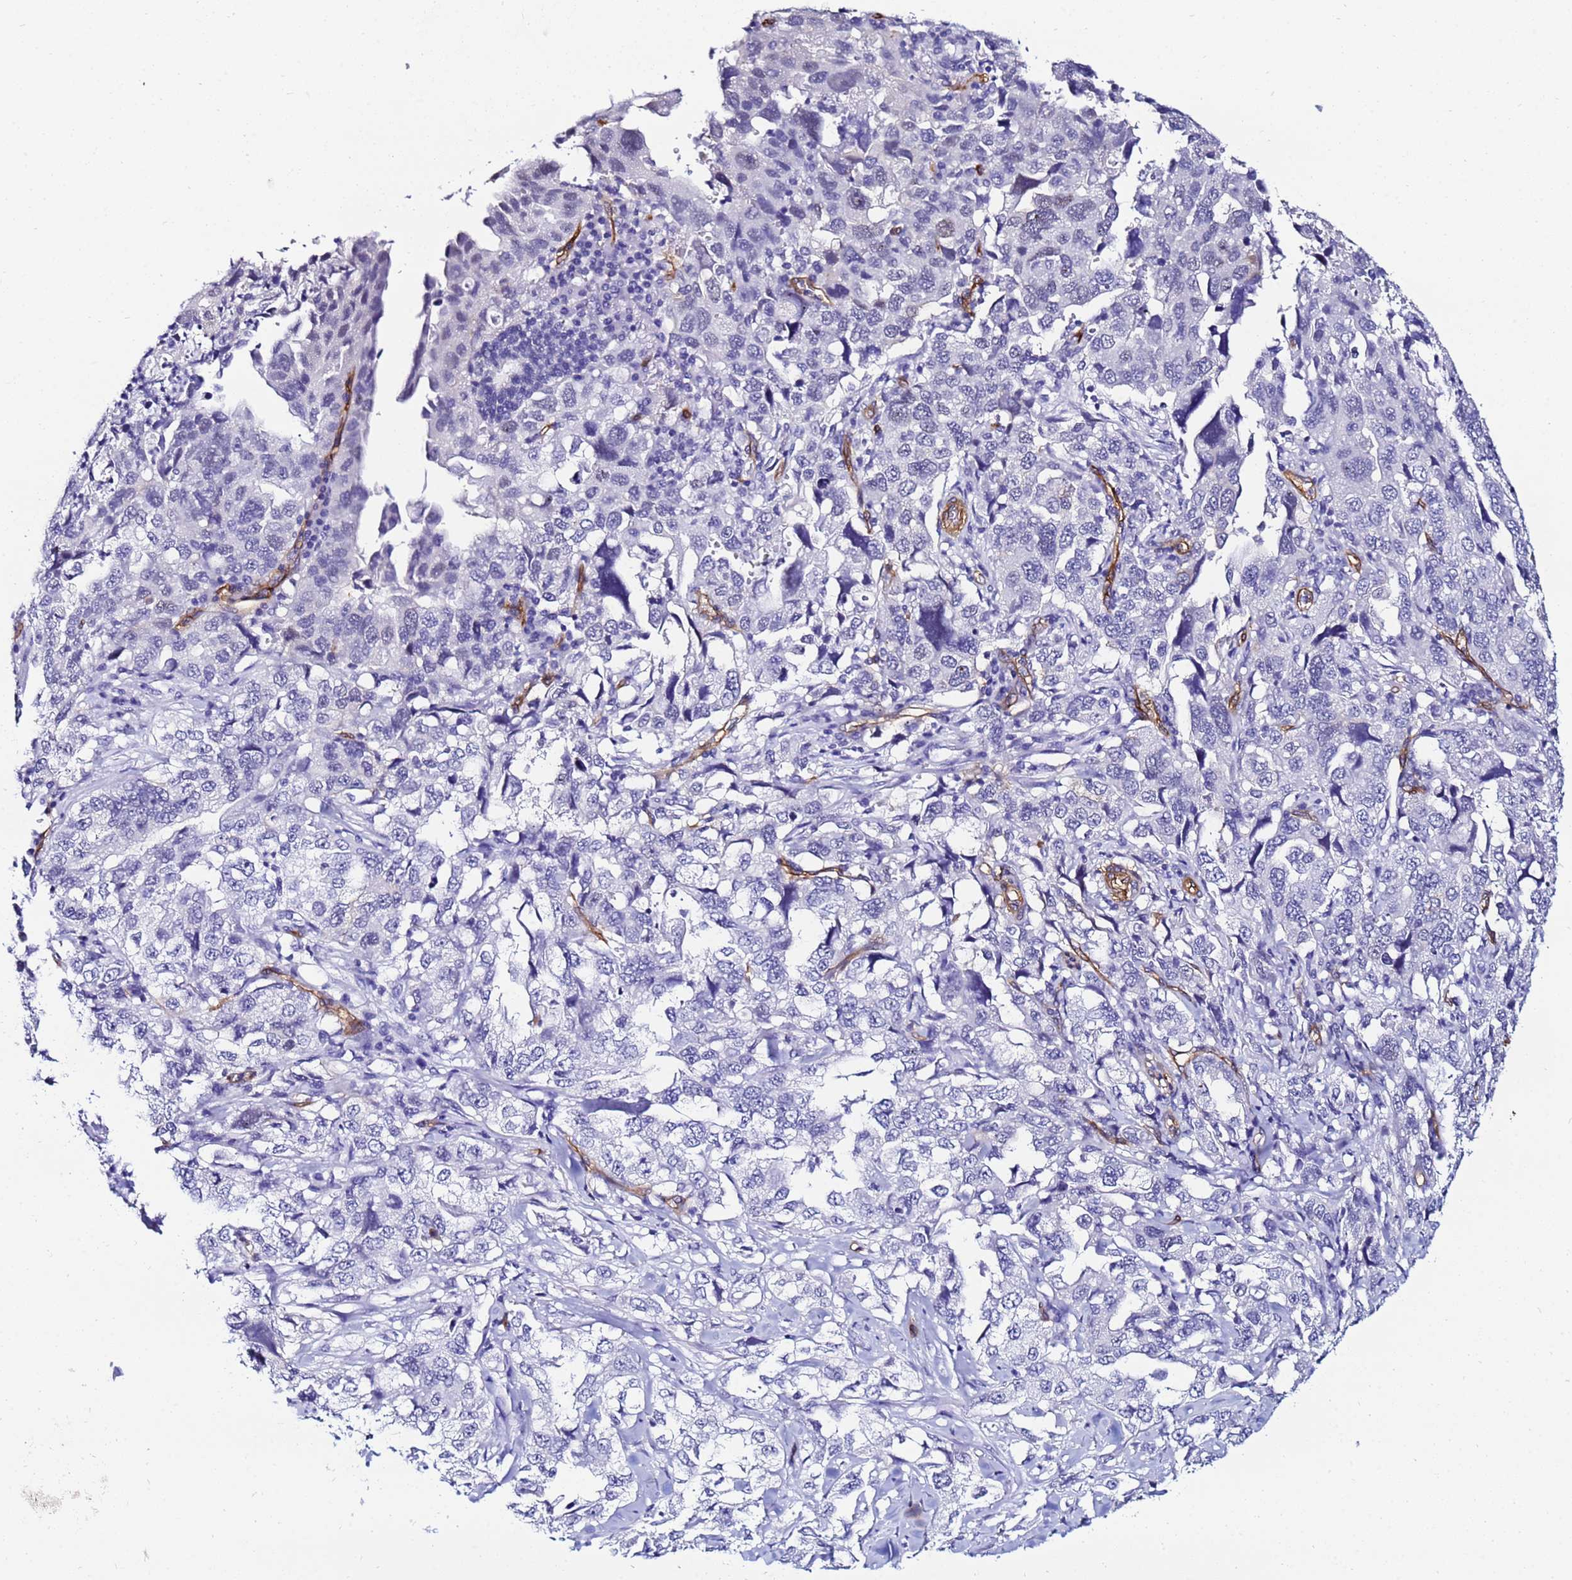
{"staining": {"intensity": "negative", "quantity": "none", "location": "none"}, "tissue": "lung cancer", "cell_type": "Tumor cells", "image_type": "cancer", "snomed": [{"axis": "morphology", "description": "Adenocarcinoma, NOS"}, {"axis": "topography", "description": "Lung"}], "caption": "This is an IHC micrograph of lung cancer. There is no expression in tumor cells.", "gene": "DEFB104A", "patient": {"sex": "female", "age": 51}}